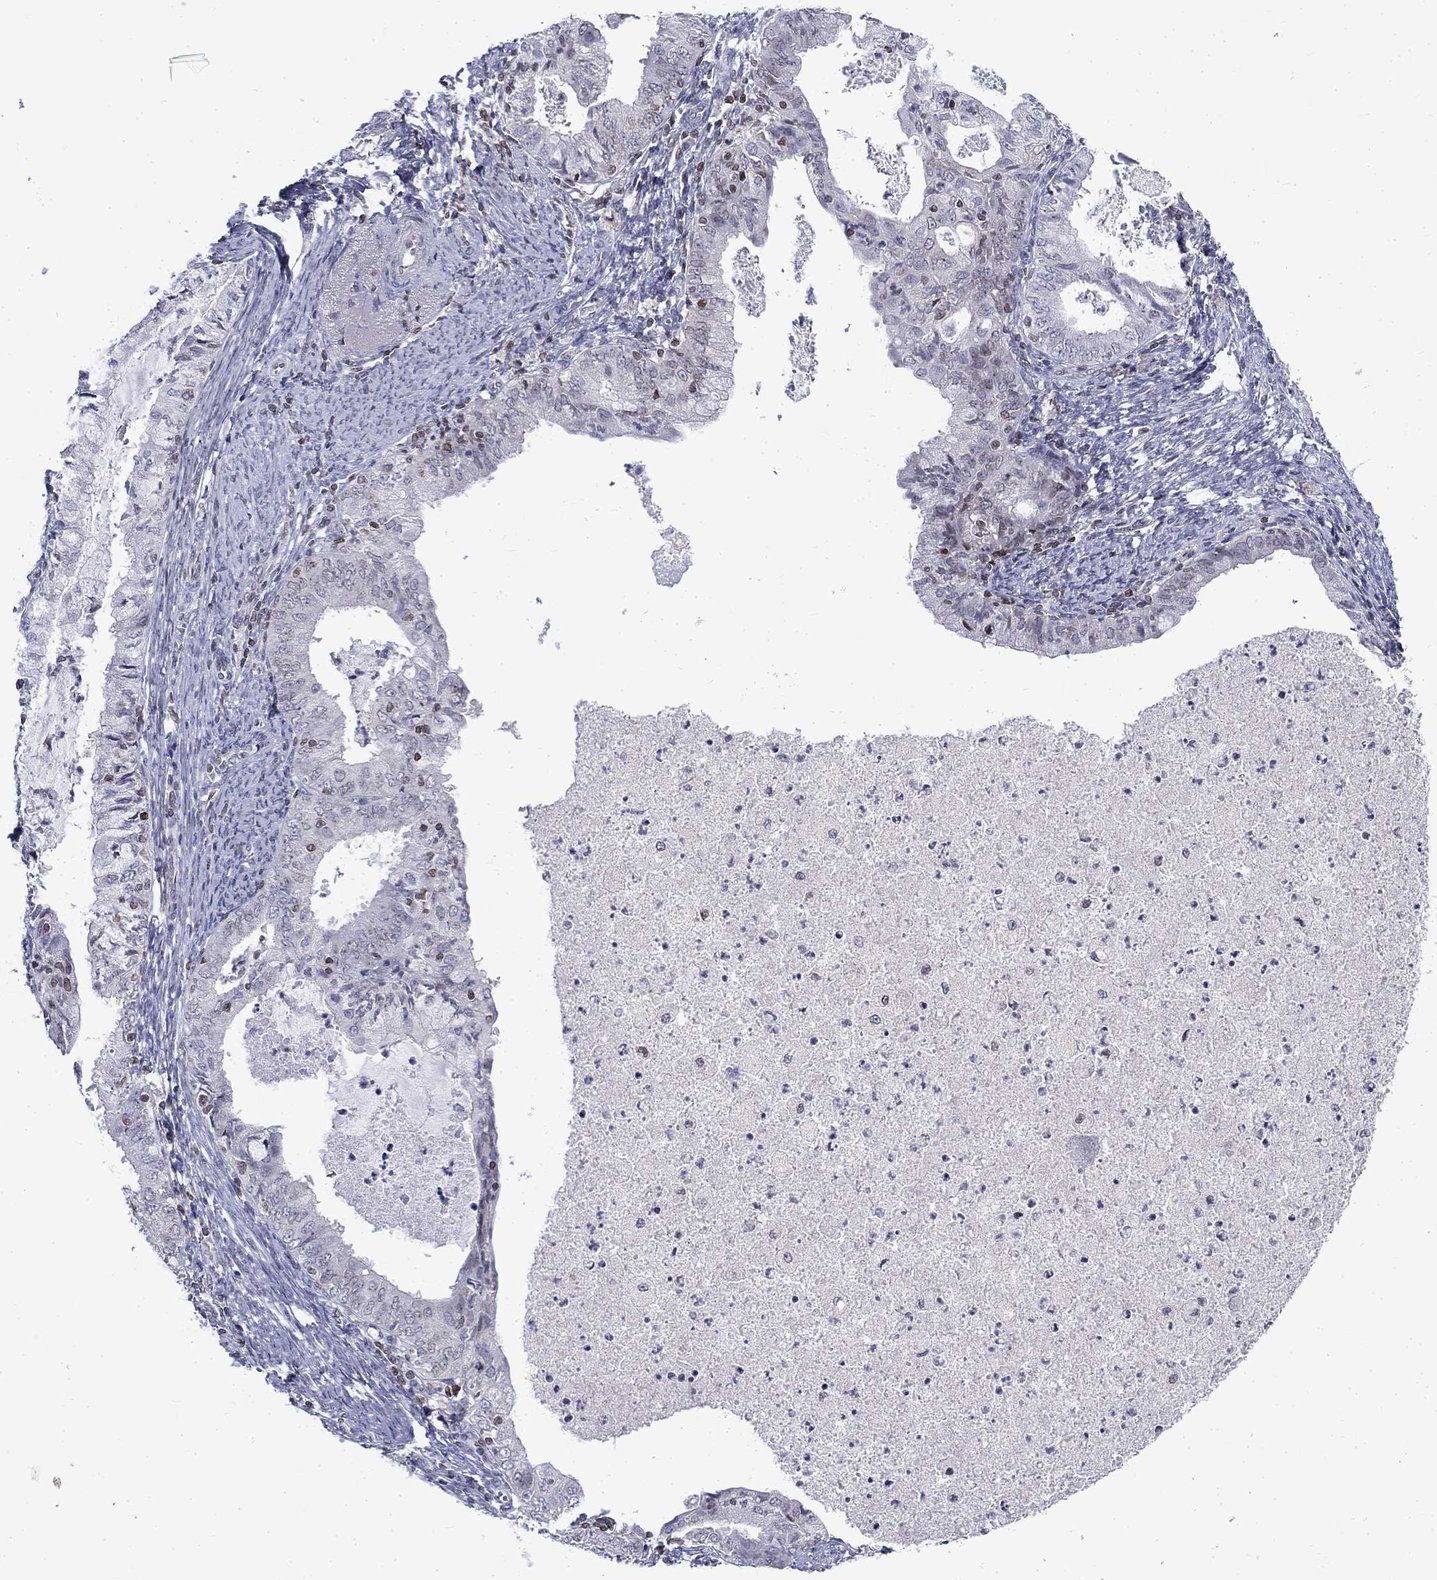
{"staining": {"intensity": "negative", "quantity": "none", "location": "none"}, "tissue": "endometrial cancer", "cell_type": "Tumor cells", "image_type": "cancer", "snomed": [{"axis": "morphology", "description": "Adenocarcinoma, NOS"}, {"axis": "topography", "description": "Endometrium"}], "caption": "IHC histopathology image of neoplastic tissue: human adenocarcinoma (endometrial) stained with DAB exhibits no significant protein expression in tumor cells.", "gene": "SLA", "patient": {"sex": "female", "age": 57}}